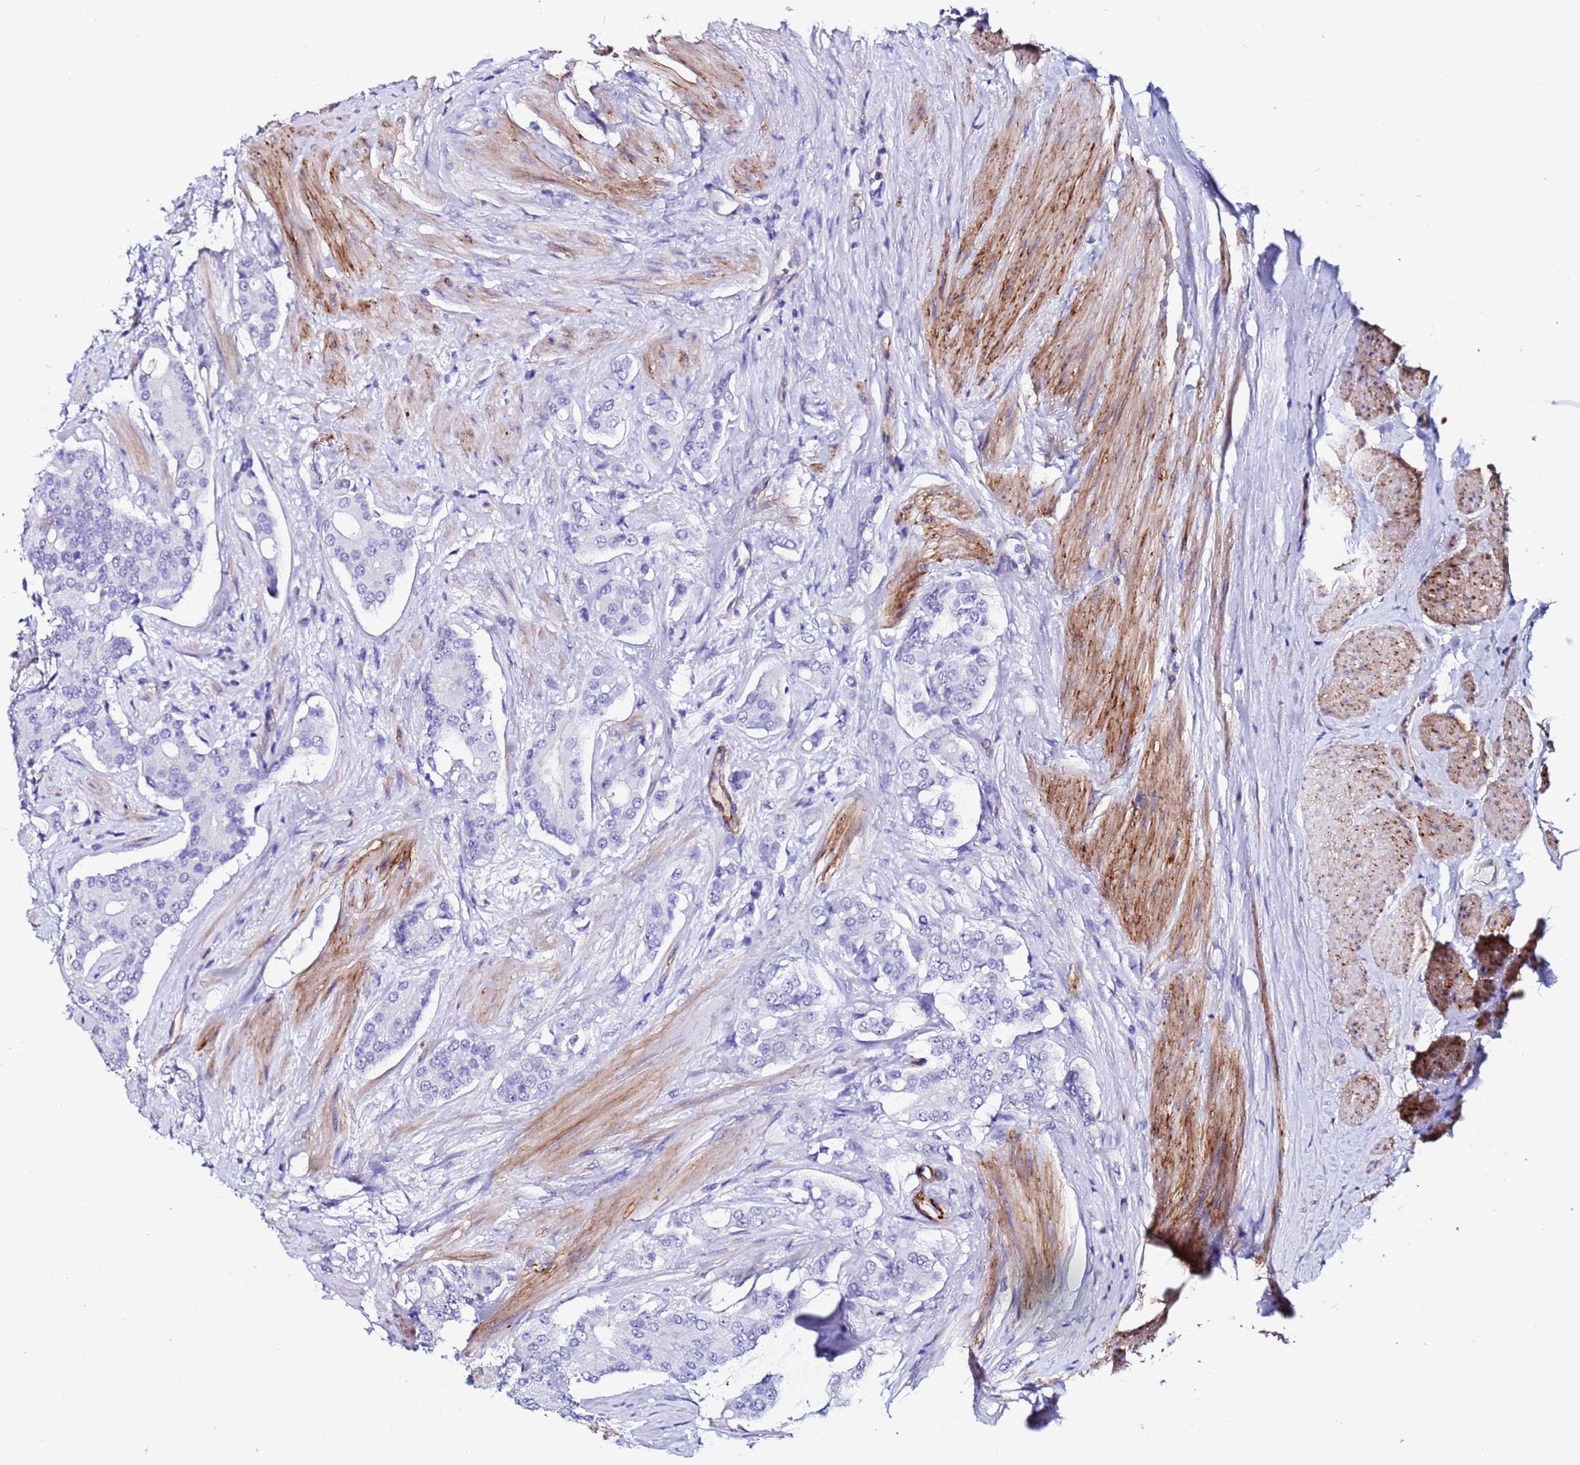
{"staining": {"intensity": "negative", "quantity": "none", "location": "none"}, "tissue": "prostate cancer", "cell_type": "Tumor cells", "image_type": "cancer", "snomed": [{"axis": "morphology", "description": "Adenocarcinoma, High grade"}, {"axis": "topography", "description": "Prostate"}], "caption": "This image is of high-grade adenocarcinoma (prostate) stained with immunohistochemistry (IHC) to label a protein in brown with the nuclei are counter-stained blue. There is no staining in tumor cells.", "gene": "DEFB104A", "patient": {"sex": "male", "age": 71}}